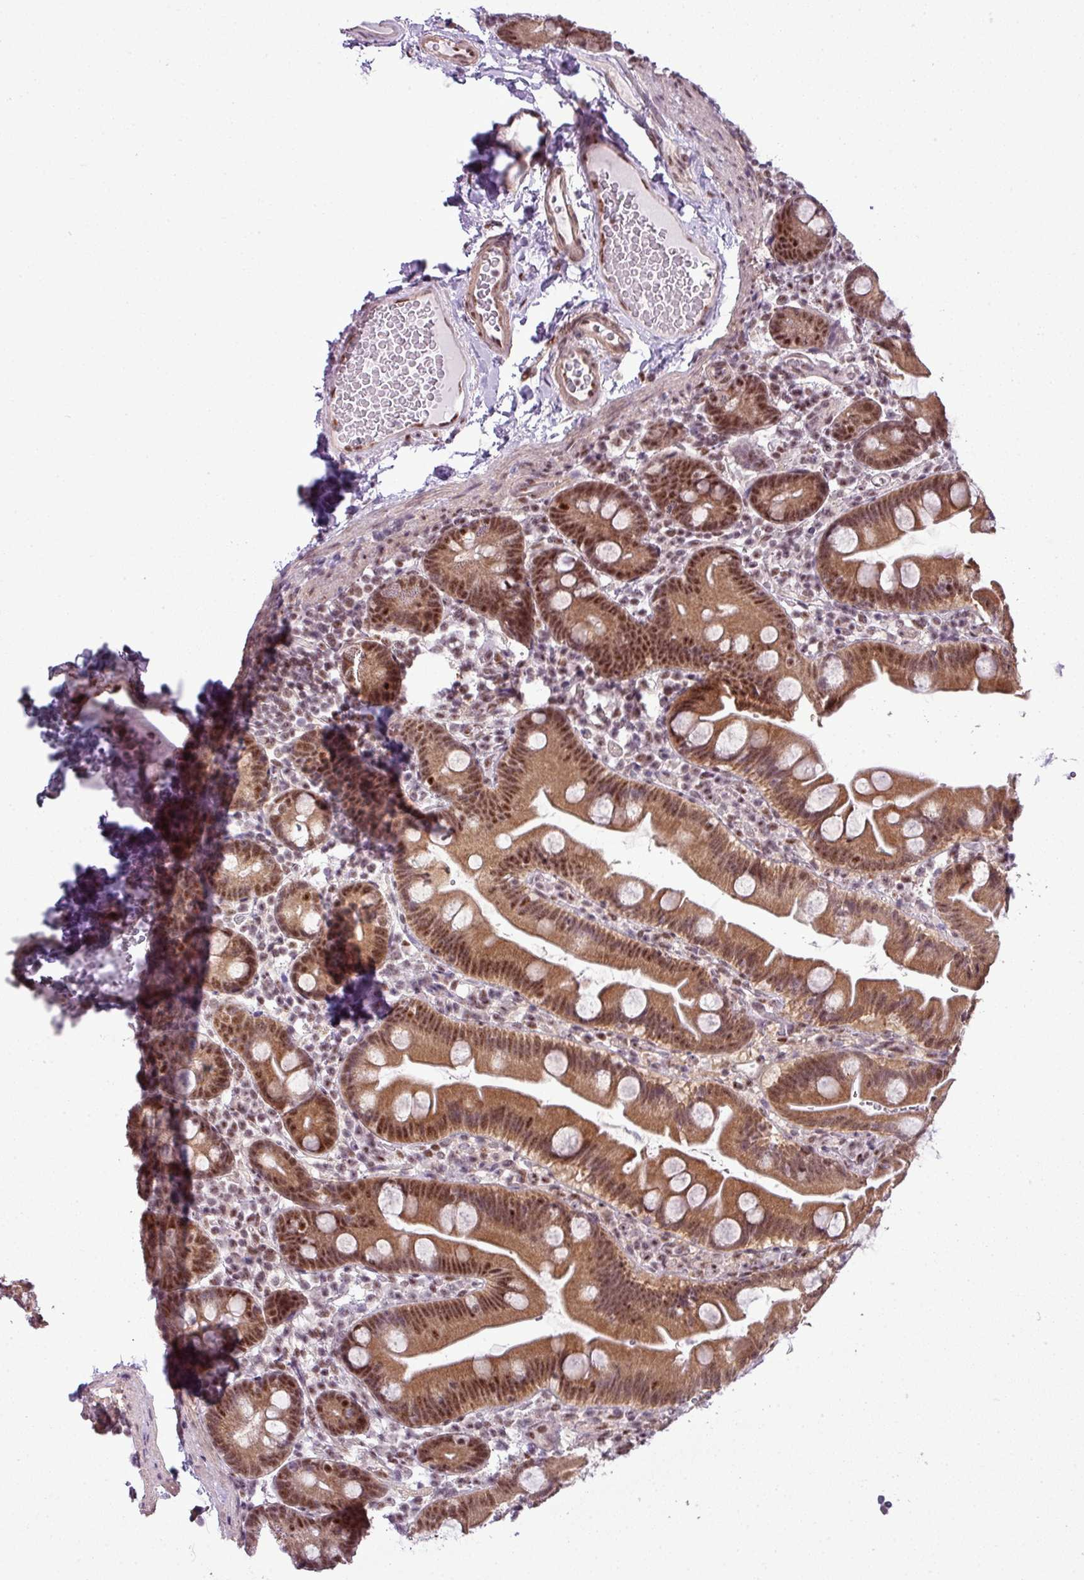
{"staining": {"intensity": "strong", "quantity": ">75%", "location": "cytoplasmic/membranous,nuclear"}, "tissue": "small intestine", "cell_type": "Glandular cells", "image_type": "normal", "snomed": [{"axis": "morphology", "description": "Normal tissue, NOS"}, {"axis": "topography", "description": "Small intestine"}], "caption": "Unremarkable small intestine exhibits strong cytoplasmic/membranous,nuclear staining in about >75% of glandular cells (brown staining indicates protein expression, while blue staining denotes nuclei)..", "gene": "ZNF217", "patient": {"sex": "female", "age": 68}}